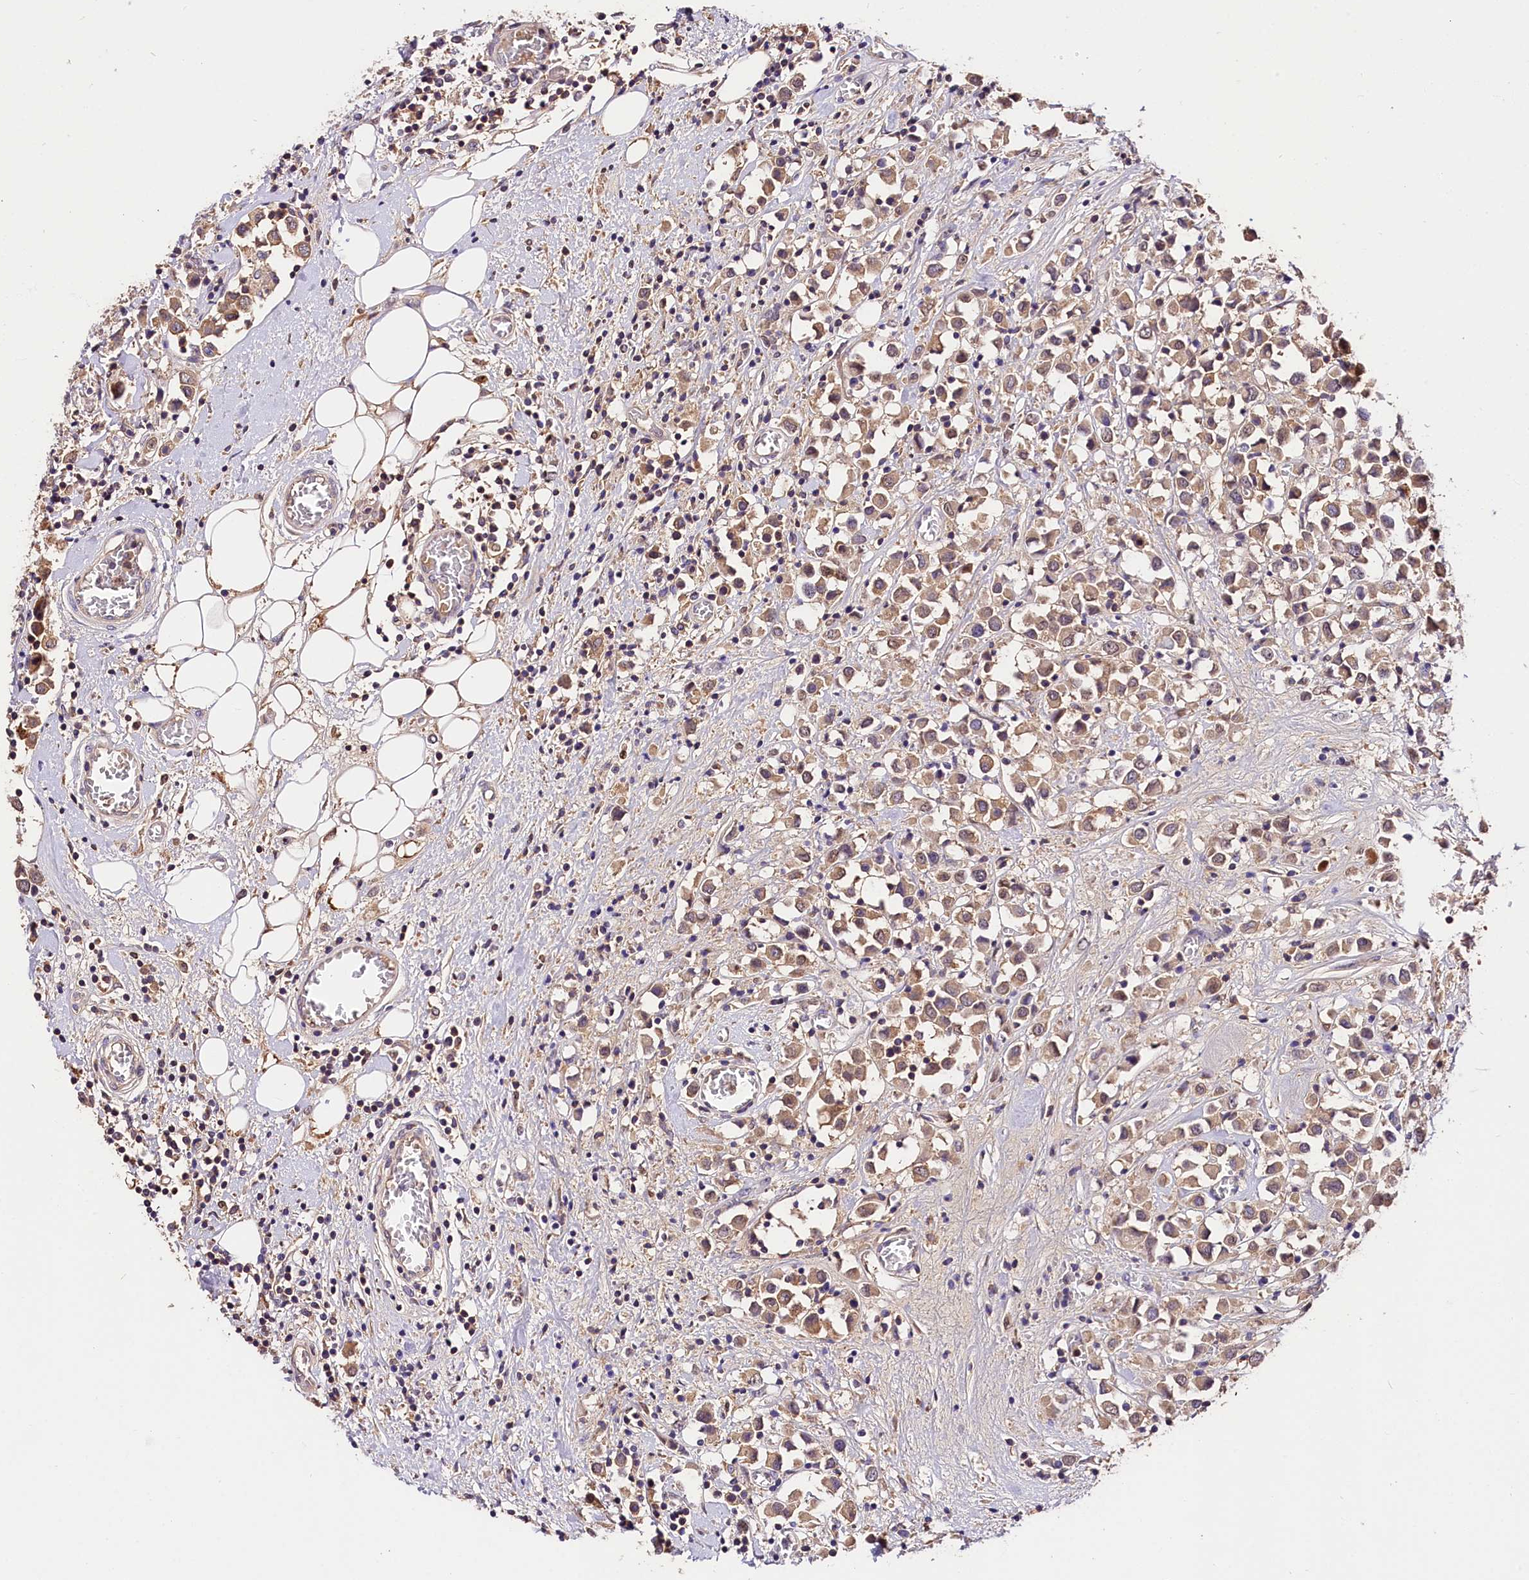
{"staining": {"intensity": "moderate", "quantity": ">75%", "location": "cytoplasmic/membranous"}, "tissue": "breast cancer", "cell_type": "Tumor cells", "image_type": "cancer", "snomed": [{"axis": "morphology", "description": "Duct carcinoma"}, {"axis": "topography", "description": "Breast"}], "caption": "Immunohistochemical staining of breast cancer displays moderate cytoplasmic/membranous protein staining in approximately >75% of tumor cells.", "gene": "ARMC6", "patient": {"sex": "female", "age": 61}}